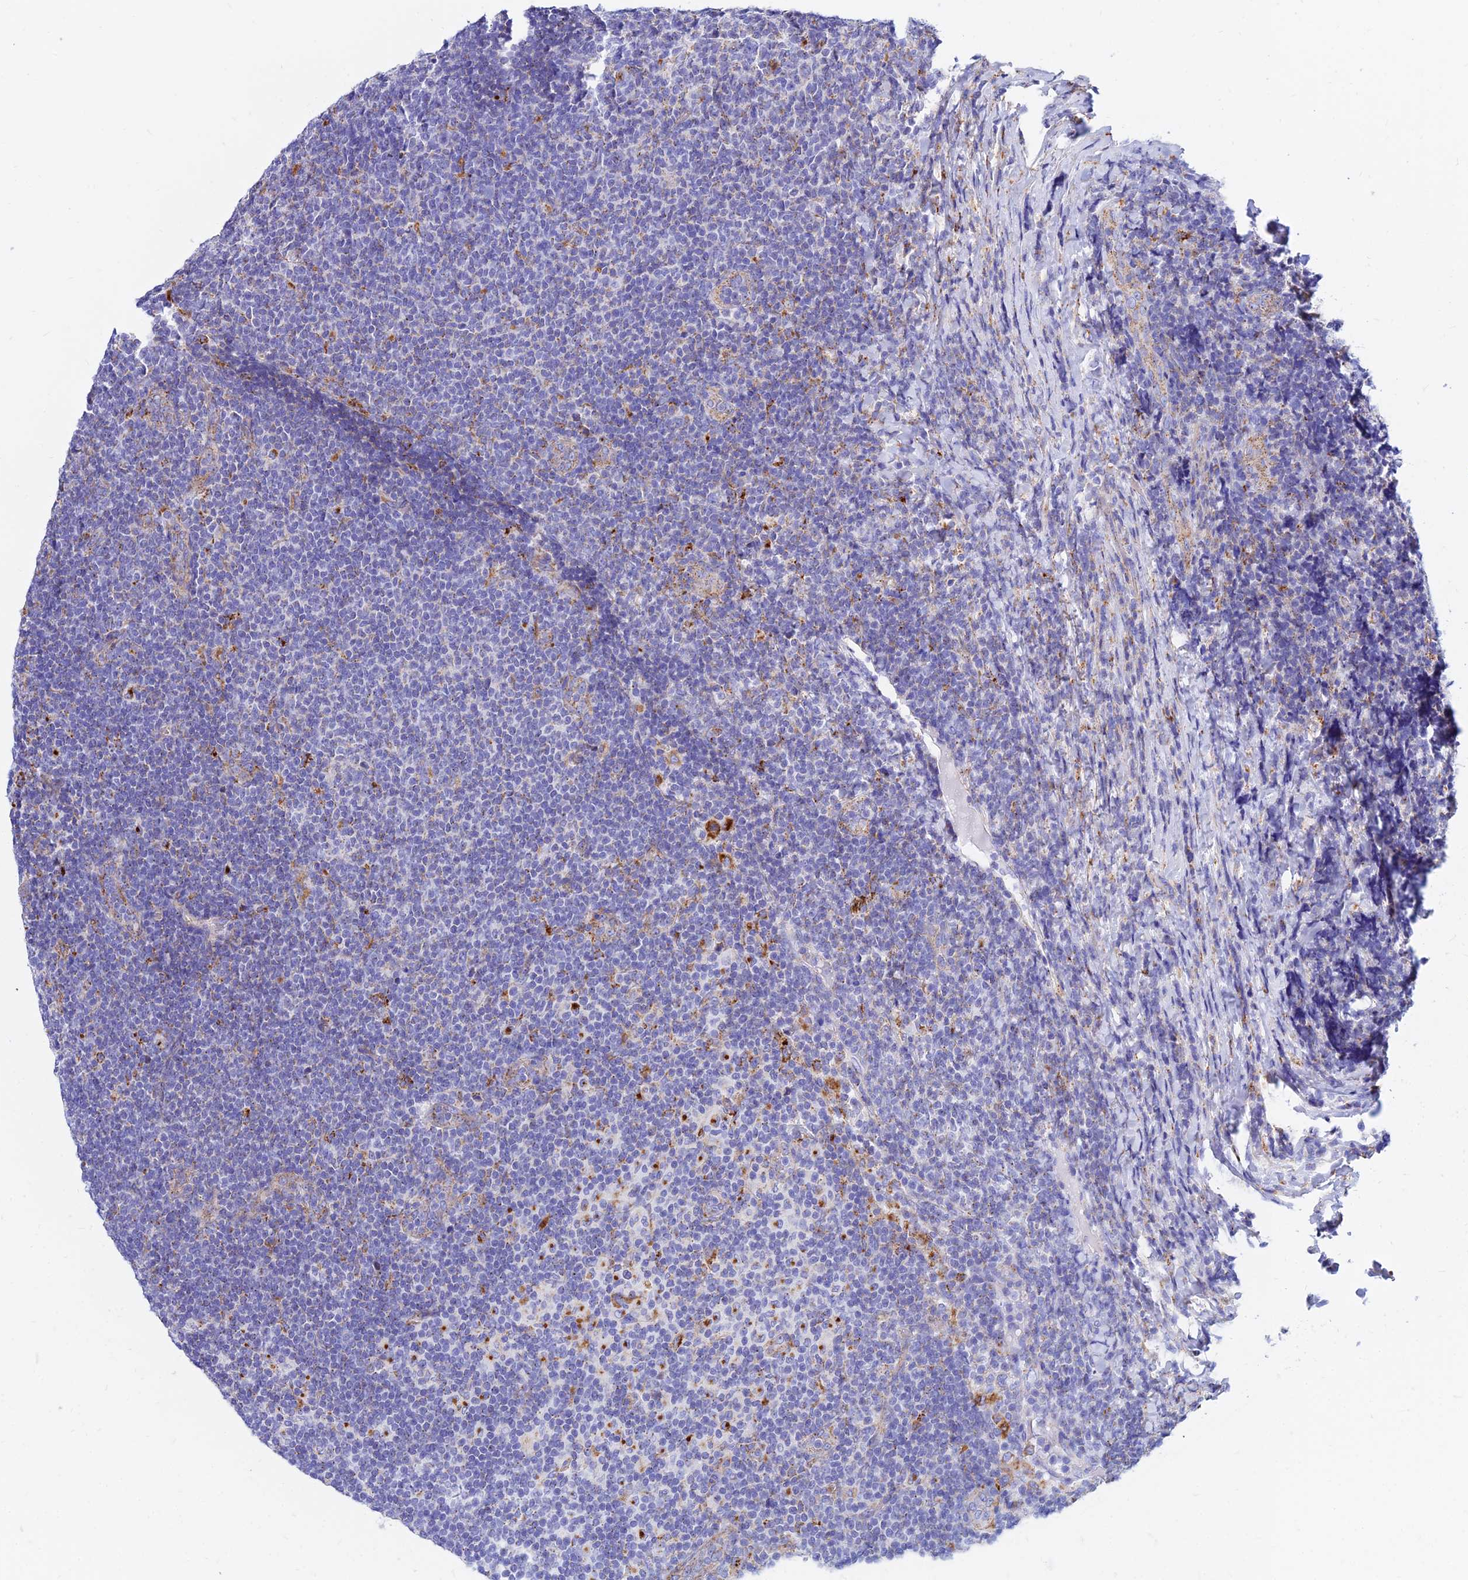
{"staining": {"intensity": "negative", "quantity": "none", "location": "none"}, "tissue": "lymphoma", "cell_type": "Tumor cells", "image_type": "cancer", "snomed": [{"axis": "morphology", "description": "Malignant lymphoma, non-Hodgkin's type, Low grade"}, {"axis": "topography", "description": "Lymph node"}], "caption": "Immunohistochemistry of lymphoma reveals no staining in tumor cells. (DAB (3,3'-diaminobenzidine) IHC, high magnification).", "gene": "SPNS1", "patient": {"sex": "male", "age": 66}}